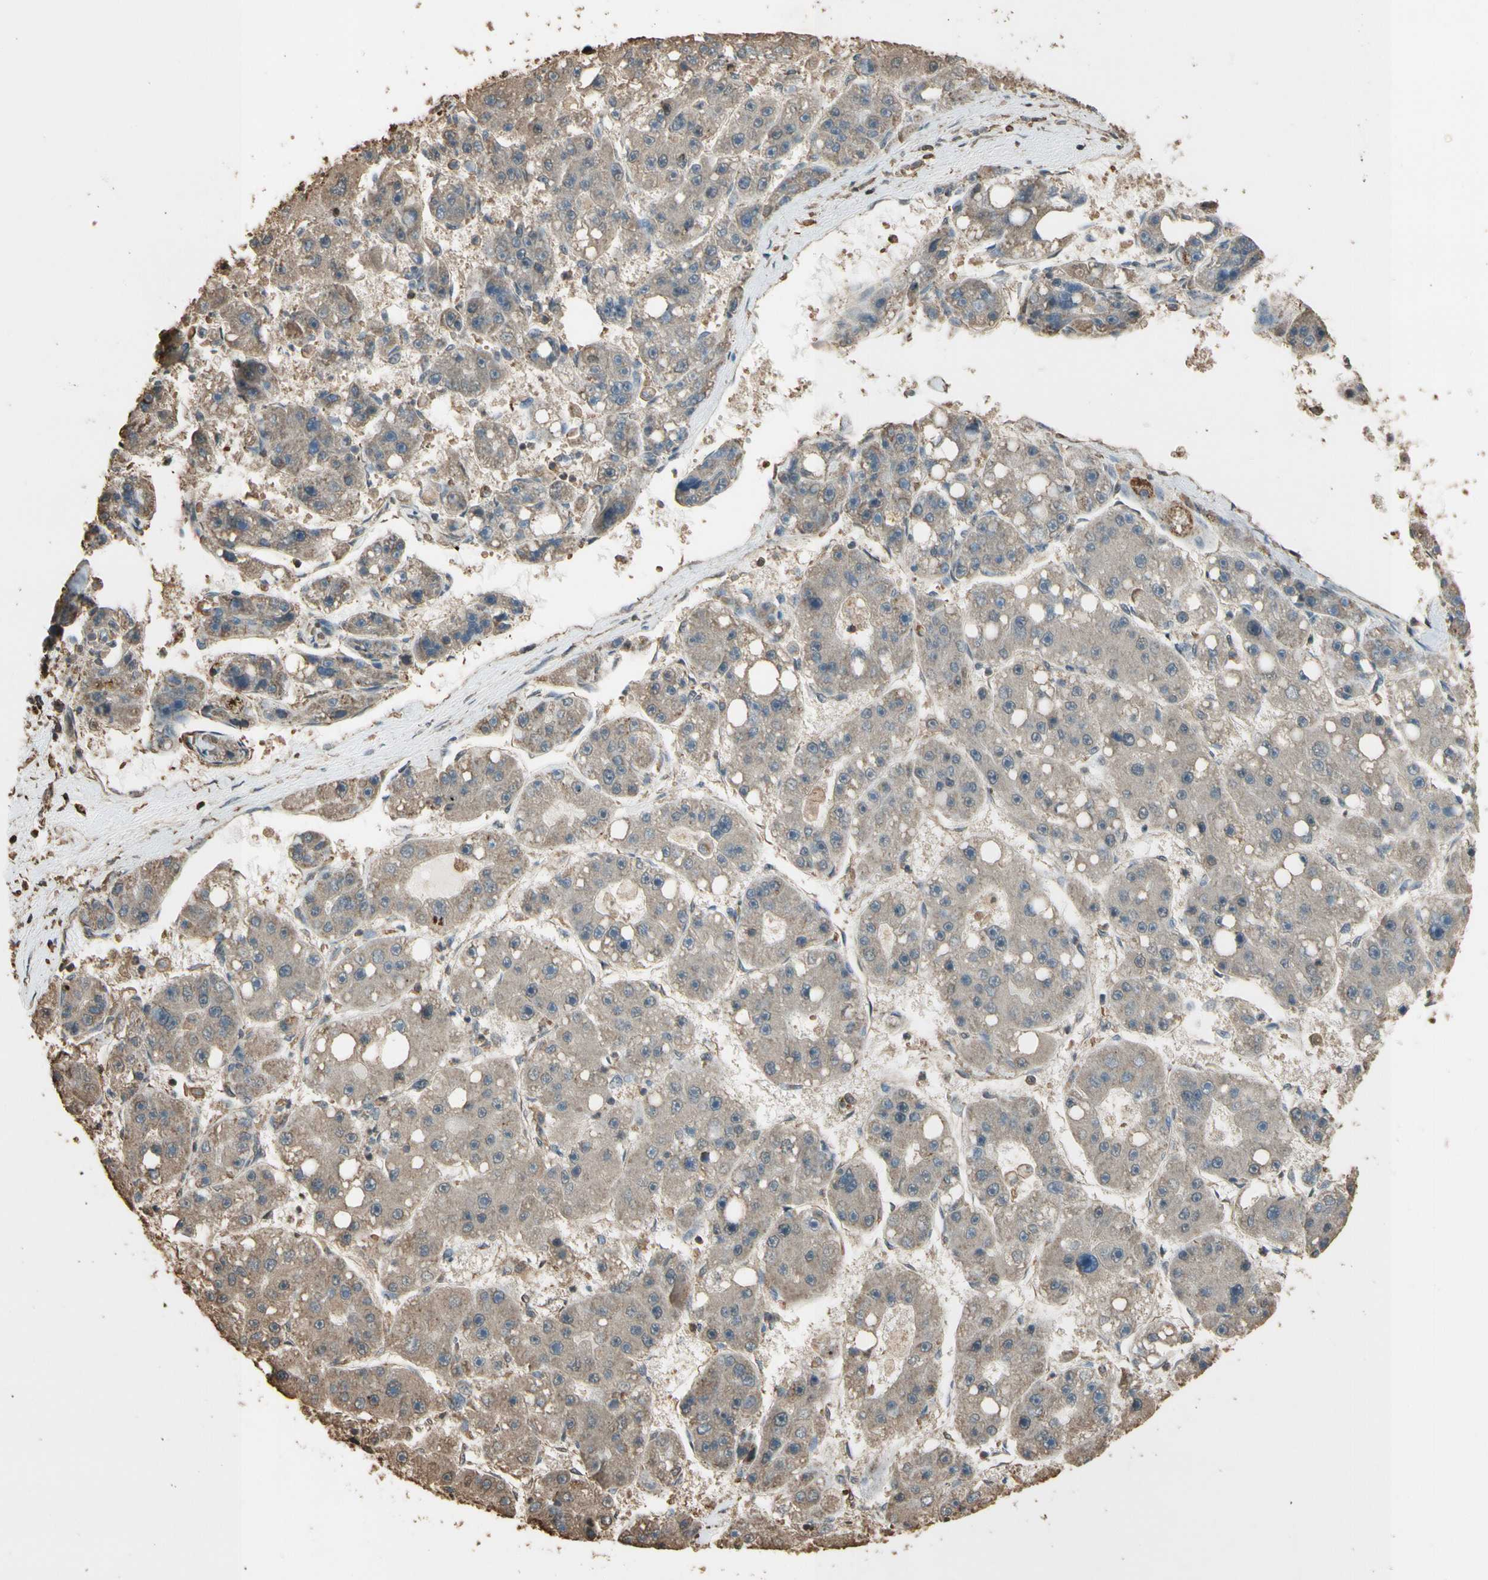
{"staining": {"intensity": "weak", "quantity": ">75%", "location": "cytoplasmic/membranous"}, "tissue": "liver cancer", "cell_type": "Tumor cells", "image_type": "cancer", "snomed": [{"axis": "morphology", "description": "Carcinoma, Hepatocellular, NOS"}, {"axis": "topography", "description": "Liver"}], "caption": "Protein expression analysis of human liver cancer (hepatocellular carcinoma) reveals weak cytoplasmic/membranous expression in approximately >75% of tumor cells.", "gene": "TNFSF13B", "patient": {"sex": "female", "age": 61}}